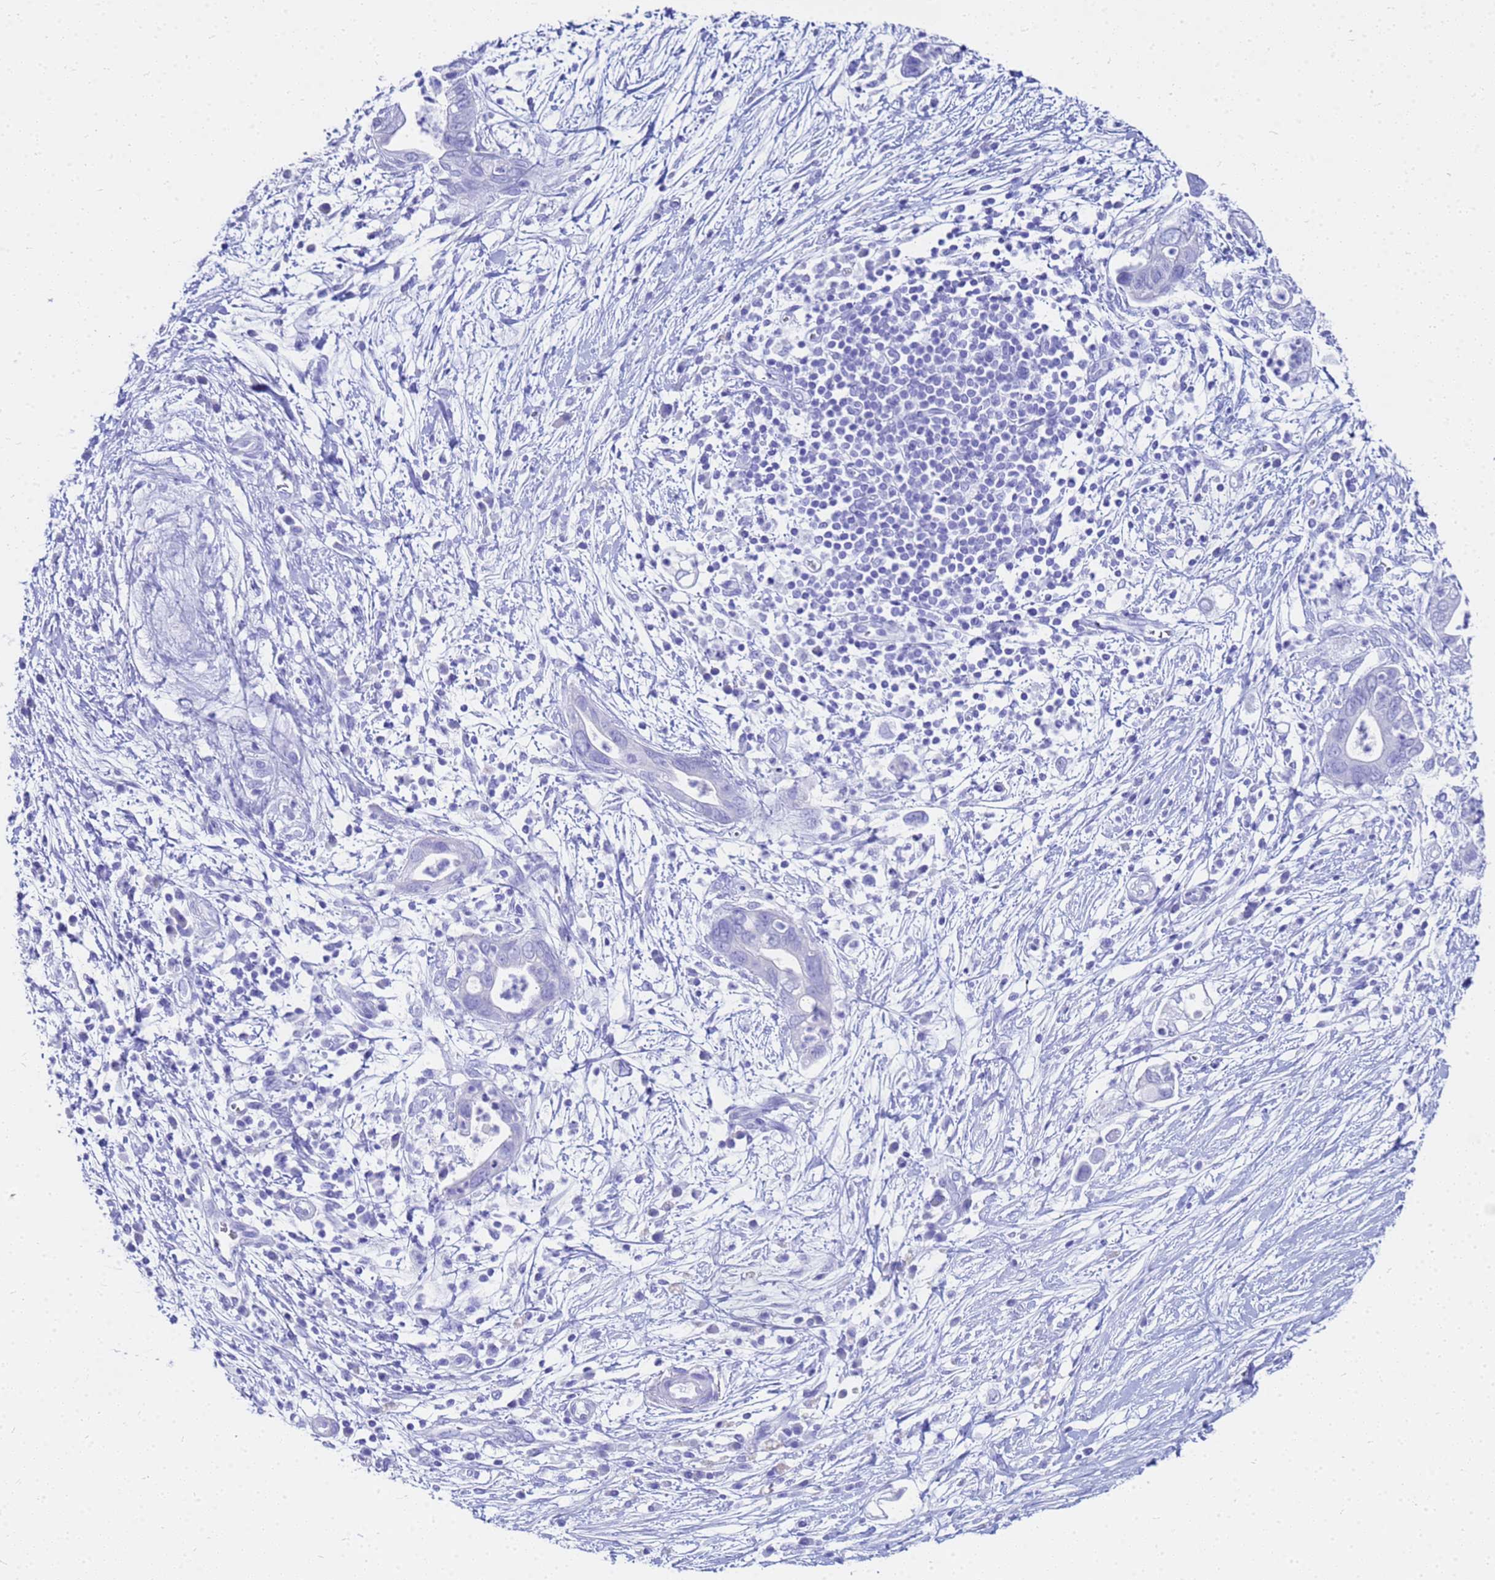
{"staining": {"intensity": "negative", "quantity": "none", "location": "none"}, "tissue": "pancreatic cancer", "cell_type": "Tumor cells", "image_type": "cancer", "snomed": [{"axis": "morphology", "description": "Adenocarcinoma, NOS"}, {"axis": "topography", "description": "Pancreas"}], "caption": "Immunohistochemical staining of human pancreatic cancer (adenocarcinoma) exhibits no significant positivity in tumor cells.", "gene": "CKB", "patient": {"sex": "male", "age": 75}}